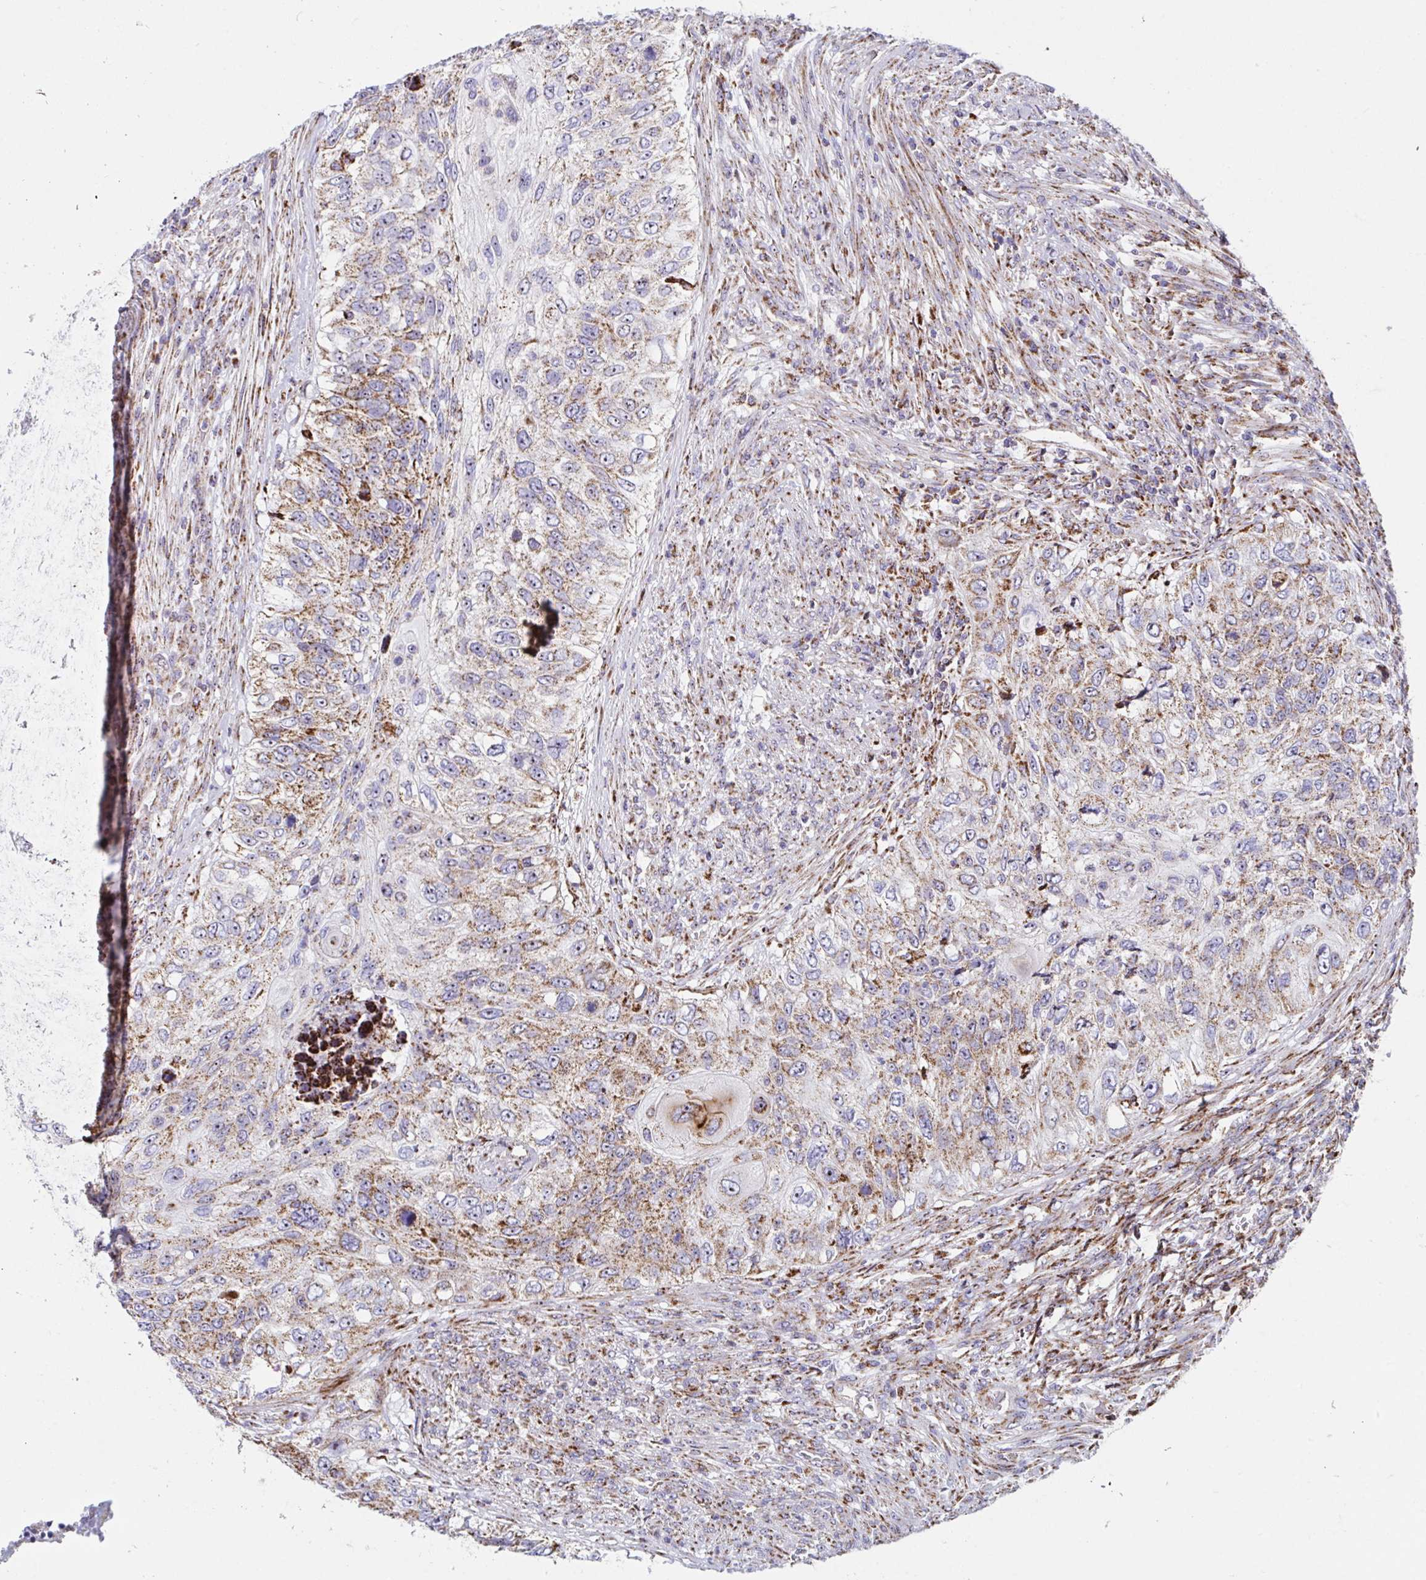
{"staining": {"intensity": "moderate", "quantity": ">75%", "location": "cytoplasmic/membranous"}, "tissue": "urothelial cancer", "cell_type": "Tumor cells", "image_type": "cancer", "snomed": [{"axis": "morphology", "description": "Urothelial carcinoma, High grade"}, {"axis": "topography", "description": "Urinary bladder"}], "caption": "Protein expression analysis of human urothelial cancer reveals moderate cytoplasmic/membranous staining in about >75% of tumor cells.", "gene": "ATP5MJ", "patient": {"sex": "female", "age": 60}}